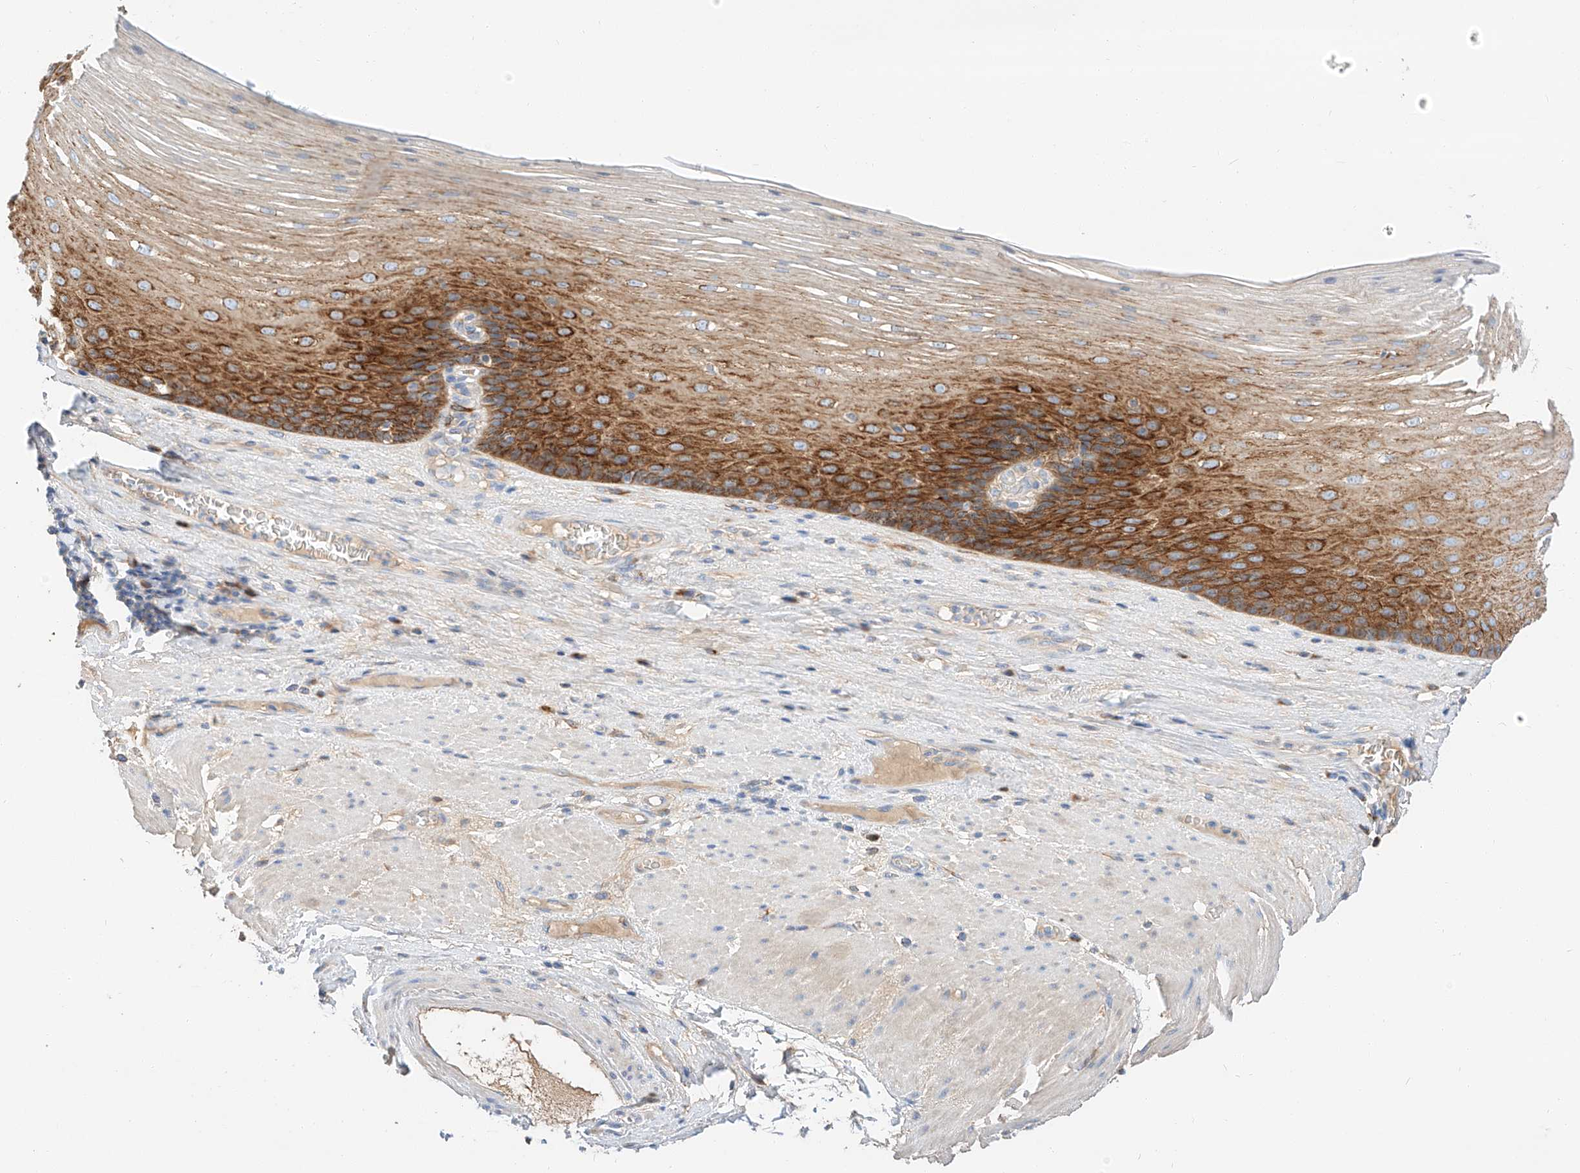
{"staining": {"intensity": "strong", "quantity": ">75%", "location": "cytoplasmic/membranous"}, "tissue": "esophagus", "cell_type": "Squamous epithelial cells", "image_type": "normal", "snomed": [{"axis": "morphology", "description": "Normal tissue, NOS"}, {"axis": "topography", "description": "Esophagus"}], "caption": "Squamous epithelial cells exhibit high levels of strong cytoplasmic/membranous positivity in about >75% of cells in normal human esophagus. Nuclei are stained in blue.", "gene": "MAP7", "patient": {"sex": "male", "age": 62}}